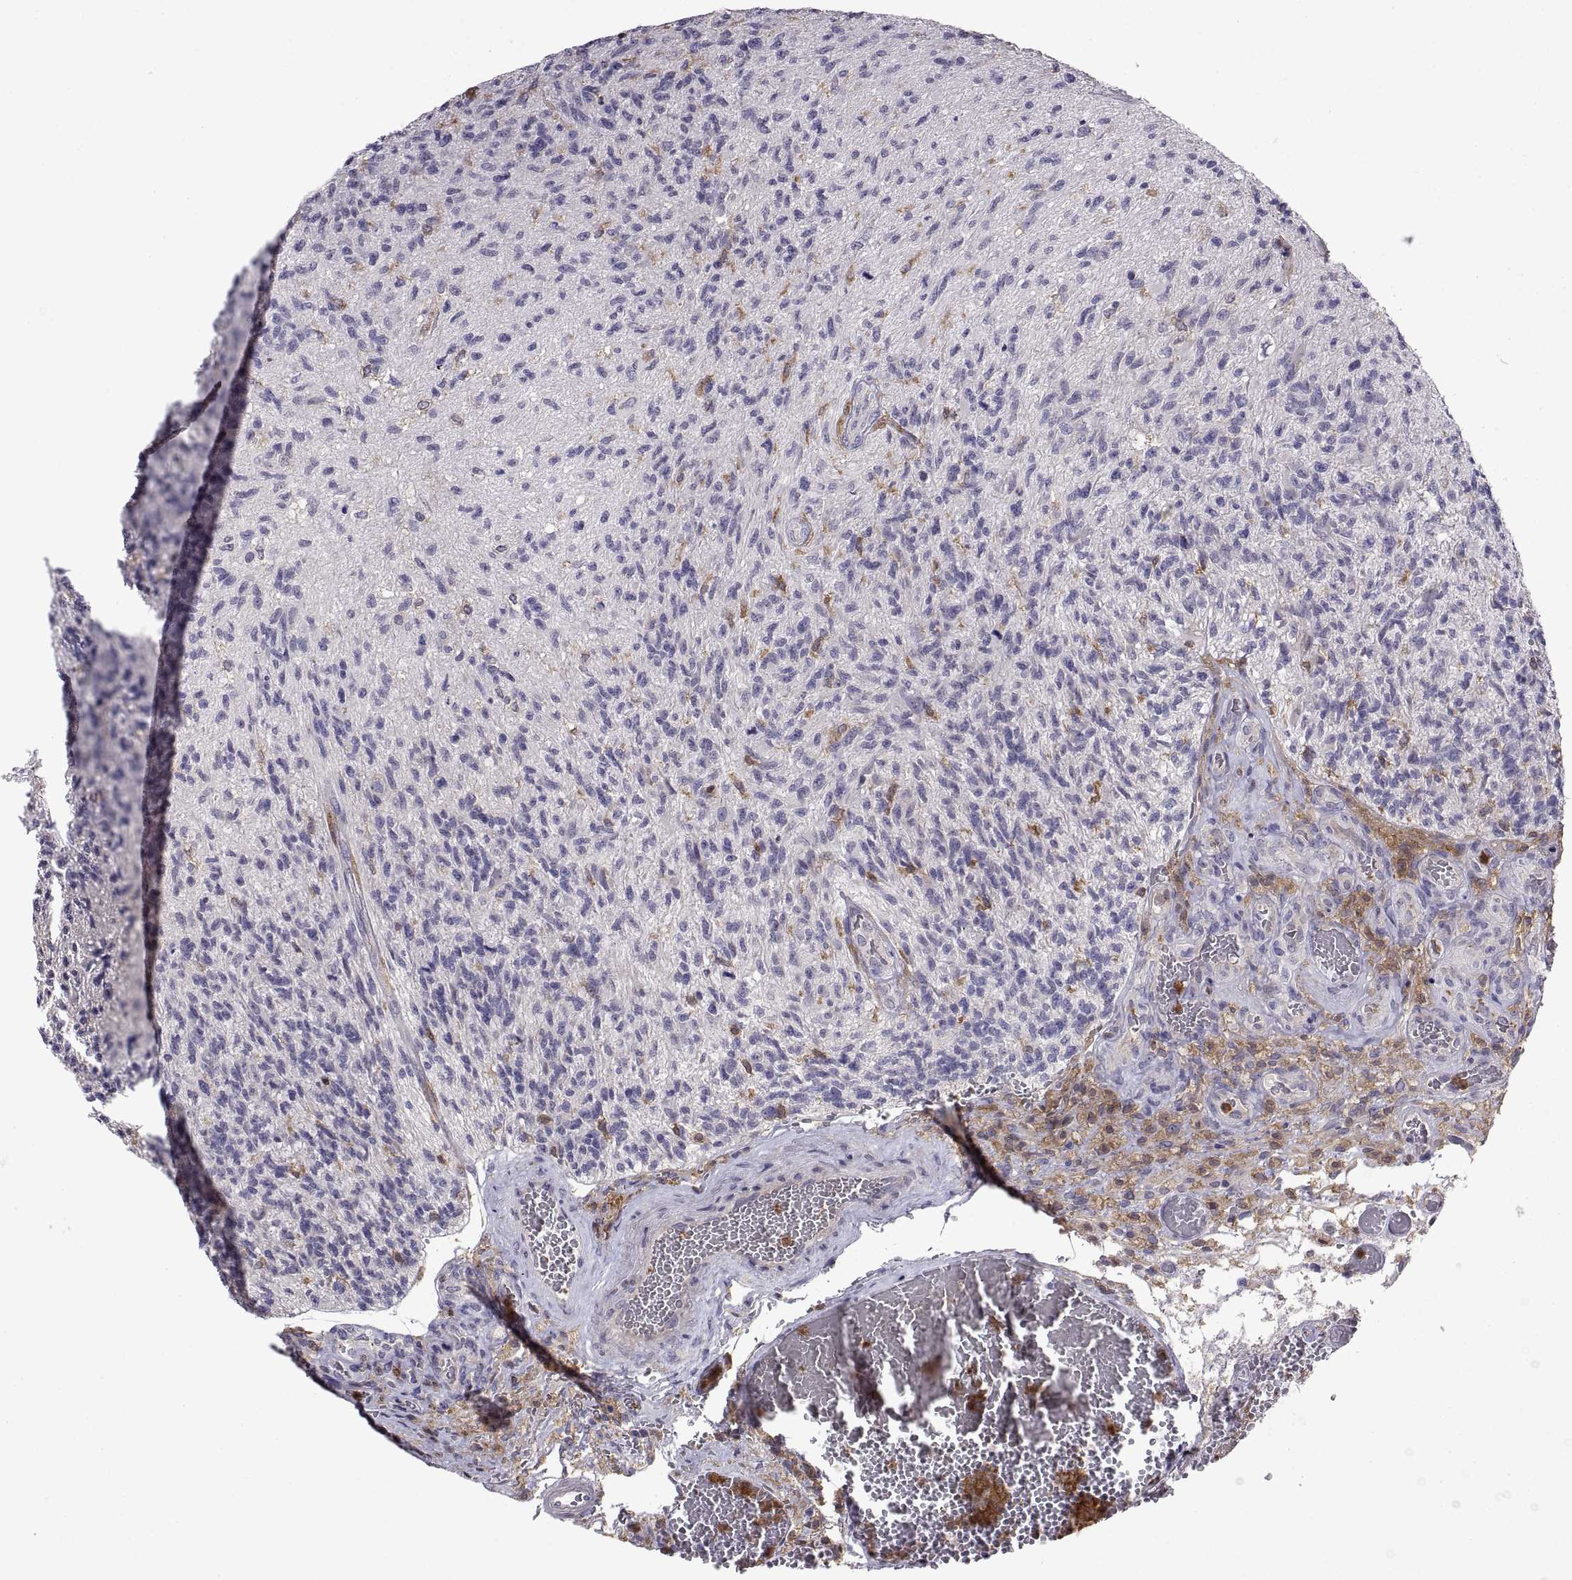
{"staining": {"intensity": "negative", "quantity": "none", "location": "none"}, "tissue": "glioma", "cell_type": "Tumor cells", "image_type": "cancer", "snomed": [{"axis": "morphology", "description": "Glioma, malignant, High grade"}, {"axis": "topography", "description": "Brain"}], "caption": "An immunohistochemistry histopathology image of malignant high-grade glioma is shown. There is no staining in tumor cells of malignant high-grade glioma.", "gene": "DOK3", "patient": {"sex": "male", "age": 56}}